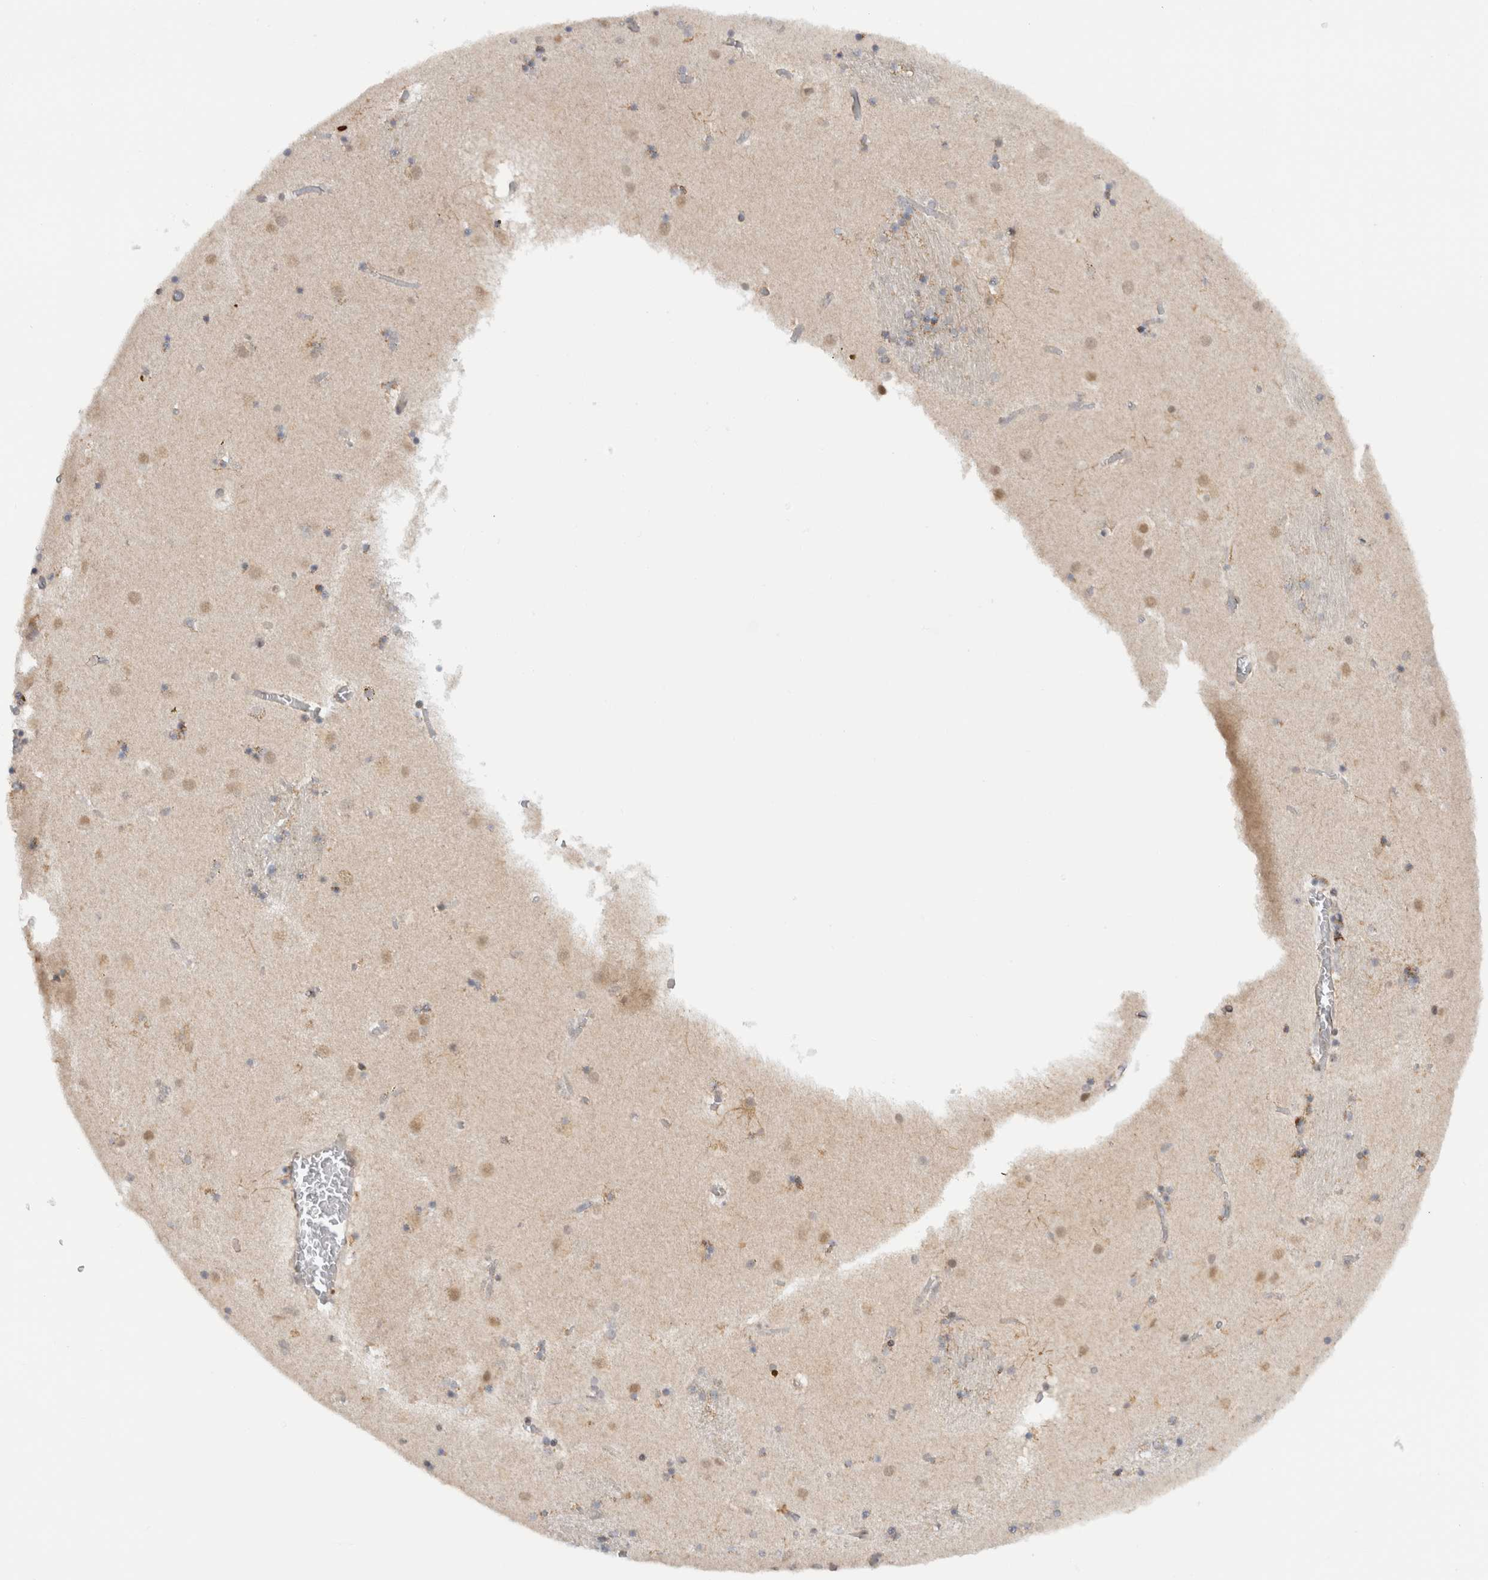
{"staining": {"intensity": "moderate", "quantity": "<25%", "location": "cytoplasmic/membranous,nuclear"}, "tissue": "caudate", "cell_type": "Glial cells", "image_type": "normal", "snomed": [{"axis": "morphology", "description": "Normal tissue, NOS"}, {"axis": "topography", "description": "Lateral ventricle wall"}], "caption": "Approximately <25% of glial cells in benign caudate exhibit moderate cytoplasmic/membranous,nuclear protein expression as visualized by brown immunohistochemical staining.", "gene": "CMC2", "patient": {"sex": "male", "age": 70}}